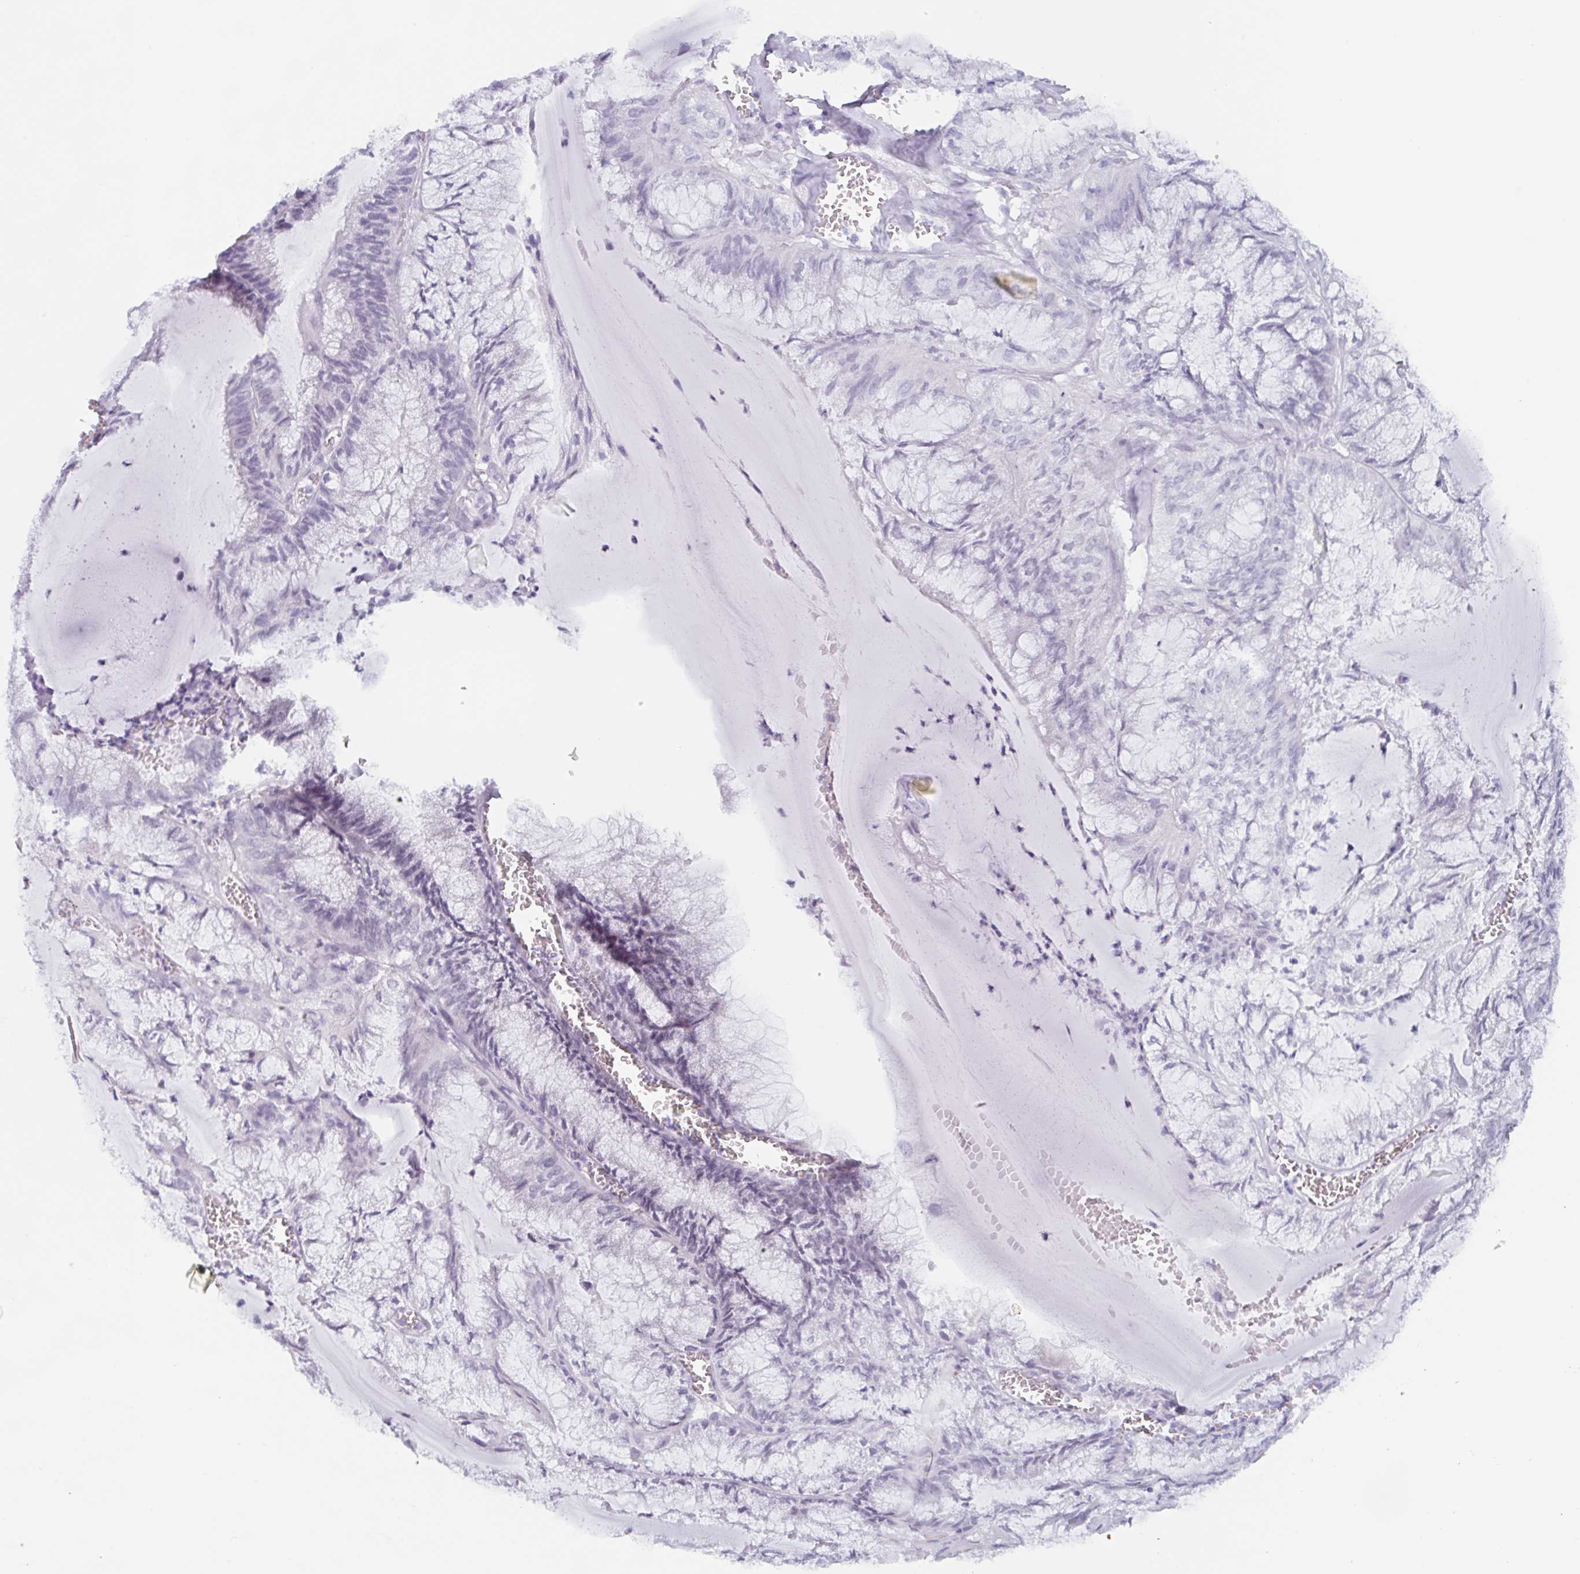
{"staining": {"intensity": "negative", "quantity": "none", "location": "none"}, "tissue": "endometrial cancer", "cell_type": "Tumor cells", "image_type": "cancer", "snomed": [{"axis": "morphology", "description": "Carcinoma, NOS"}, {"axis": "topography", "description": "Endometrium"}], "caption": "High magnification brightfield microscopy of endometrial cancer stained with DAB (brown) and counterstained with hematoxylin (blue): tumor cells show no significant positivity.", "gene": "ZFP64", "patient": {"sex": "female", "age": 62}}